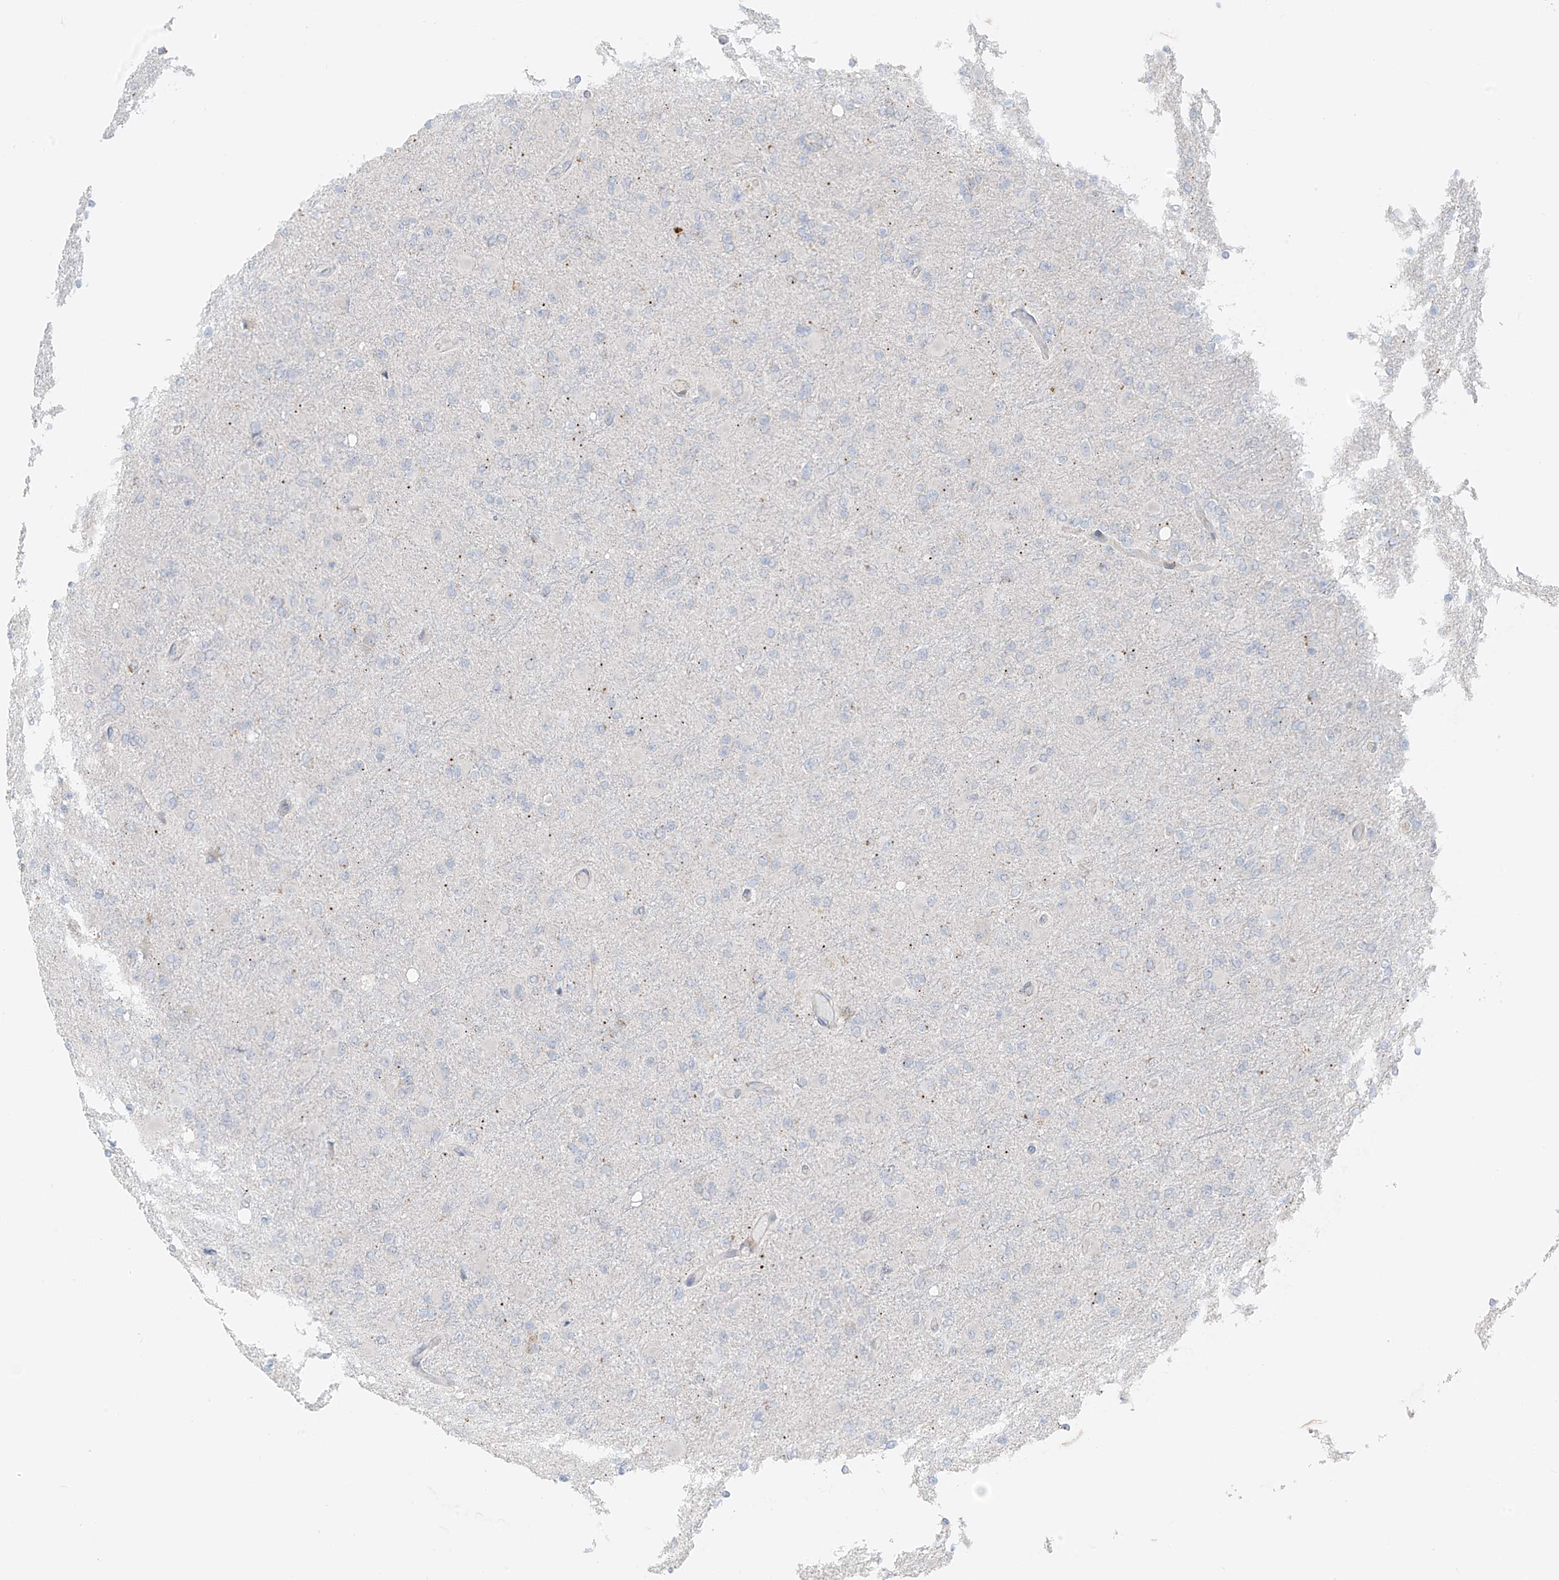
{"staining": {"intensity": "negative", "quantity": "none", "location": "none"}, "tissue": "glioma", "cell_type": "Tumor cells", "image_type": "cancer", "snomed": [{"axis": "morphology", "description": "Glioma, malignant, High grade"}, {"axis": "topography", "description": "Cerebral cortex"}], "caption": "Immunohistochemical staining of malignant high-grade glioma exhibits no significant positivity in tumor cells. Nuclei are stained in blue.", "gene": "UST", "patient": {"sex": "female", "age": 36}}